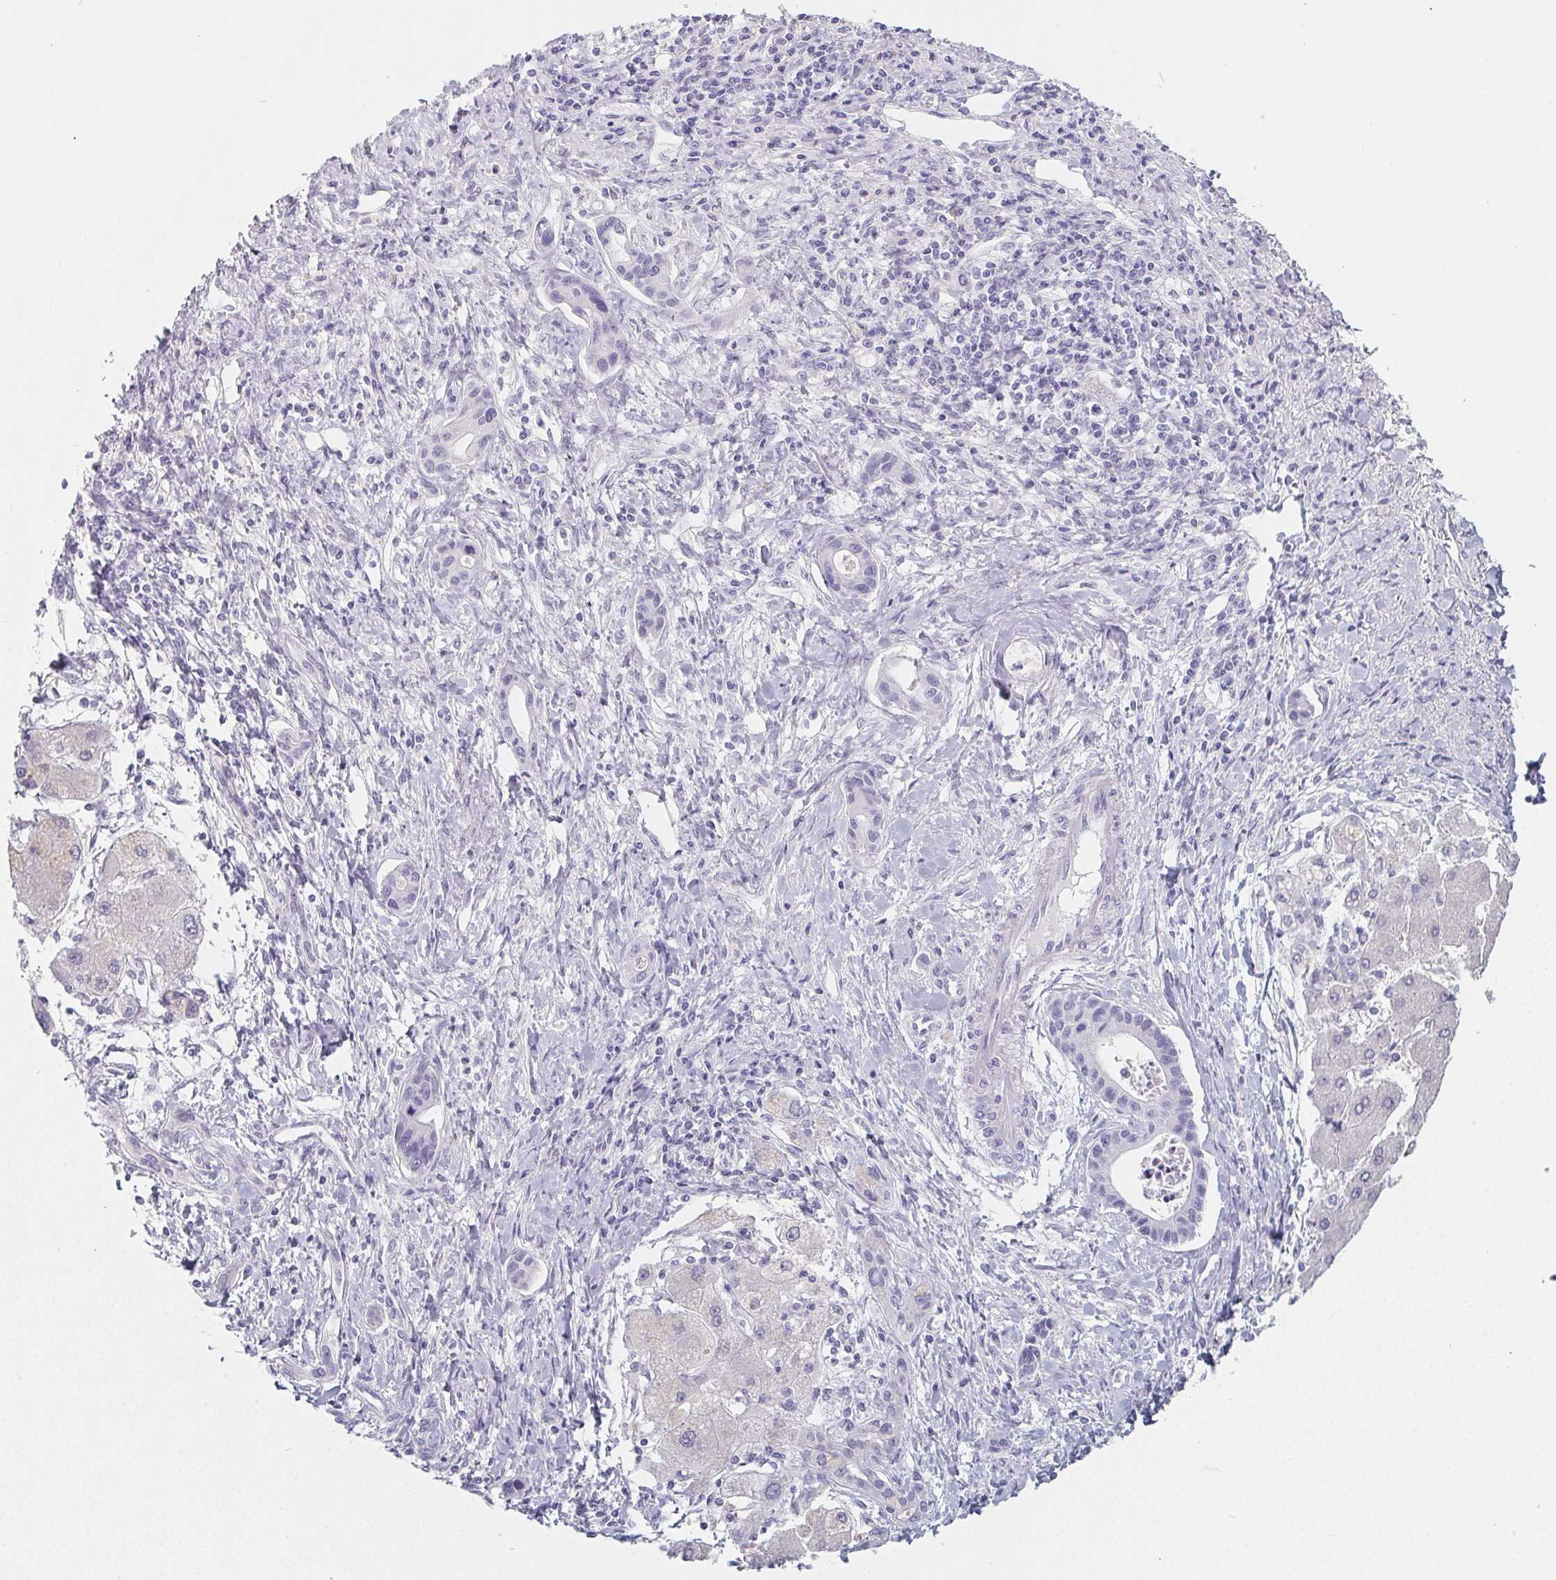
{"staining": {"intensity": "negative", "quantity": "none", "location": "none"}, "tissue": "liver cancer", "cell_type": "Tumor cells", "image_type": "cancer", "snomed": [{"axis": "morphology", "description": "Cholangiocarcinoma"}, {"axis": "topography", "description": "Liver"}], "caption": "The photomicrograph exhibits no significant expression in tumor cells of liver cholangiocarcinoma.", "gene": "GLIPR1L1", "patient": {"sex": "male", "age": 66}}